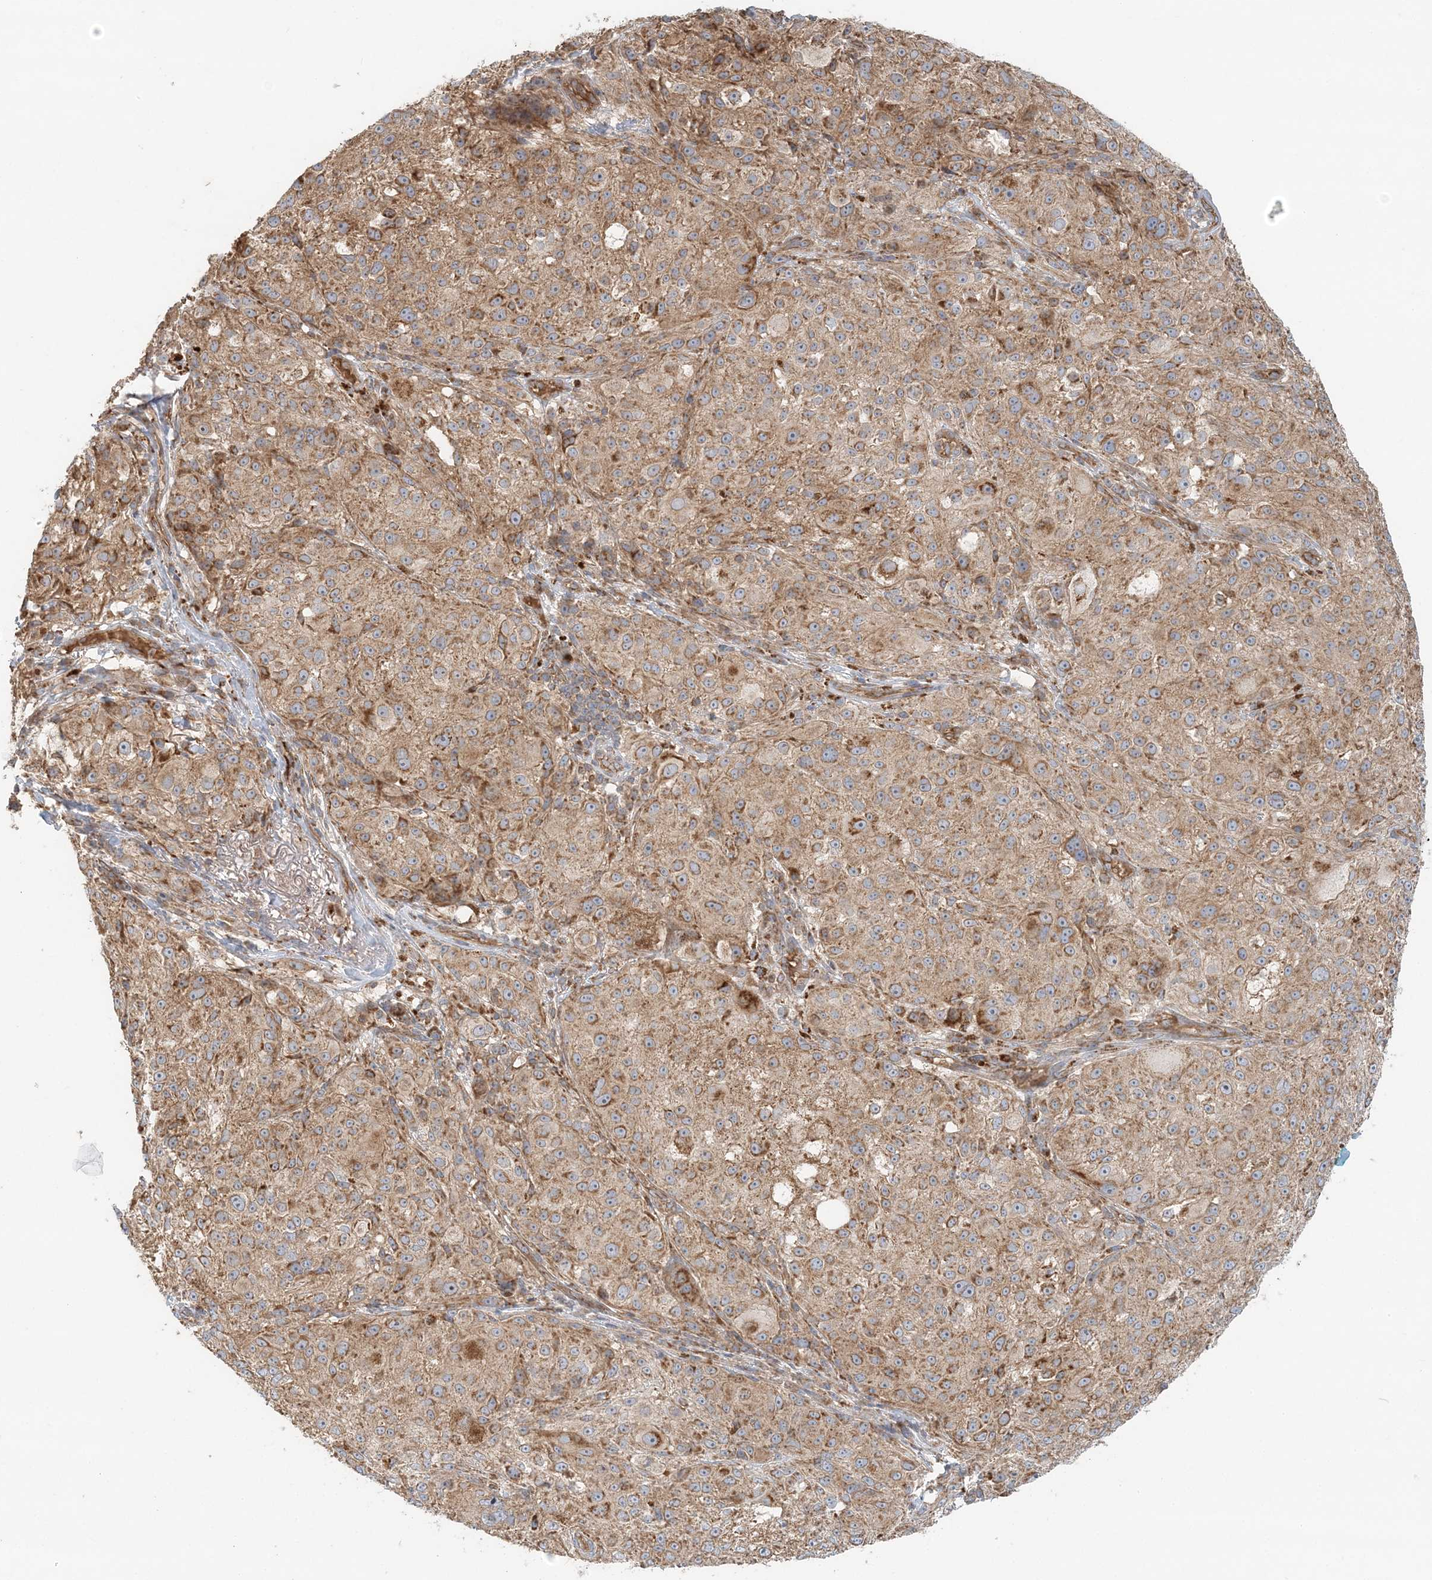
{"staining": {"intensity": "moderate", "quantity": ">75%", "location": "cytoplasmic/membranous"}, "tissue": "melanoma", "cell_type": "Tumor cells", "image_type": "cancer", "snomed": [{"axis": "morphology", "description": "Necrosis, NOS"}, {"axis": "morphology", "description": "Malignant melanoma, NOS"}, {"axis": "topography", "description": "Skin"}], "caption": "Melanoma stained with a brown dye demonstrates moderate cytoplasmic/membranous positive staining in approximately >75% of tumor cells.", "gene": "KIAA0232", "patient": {"sex": "female", "age": 87}}